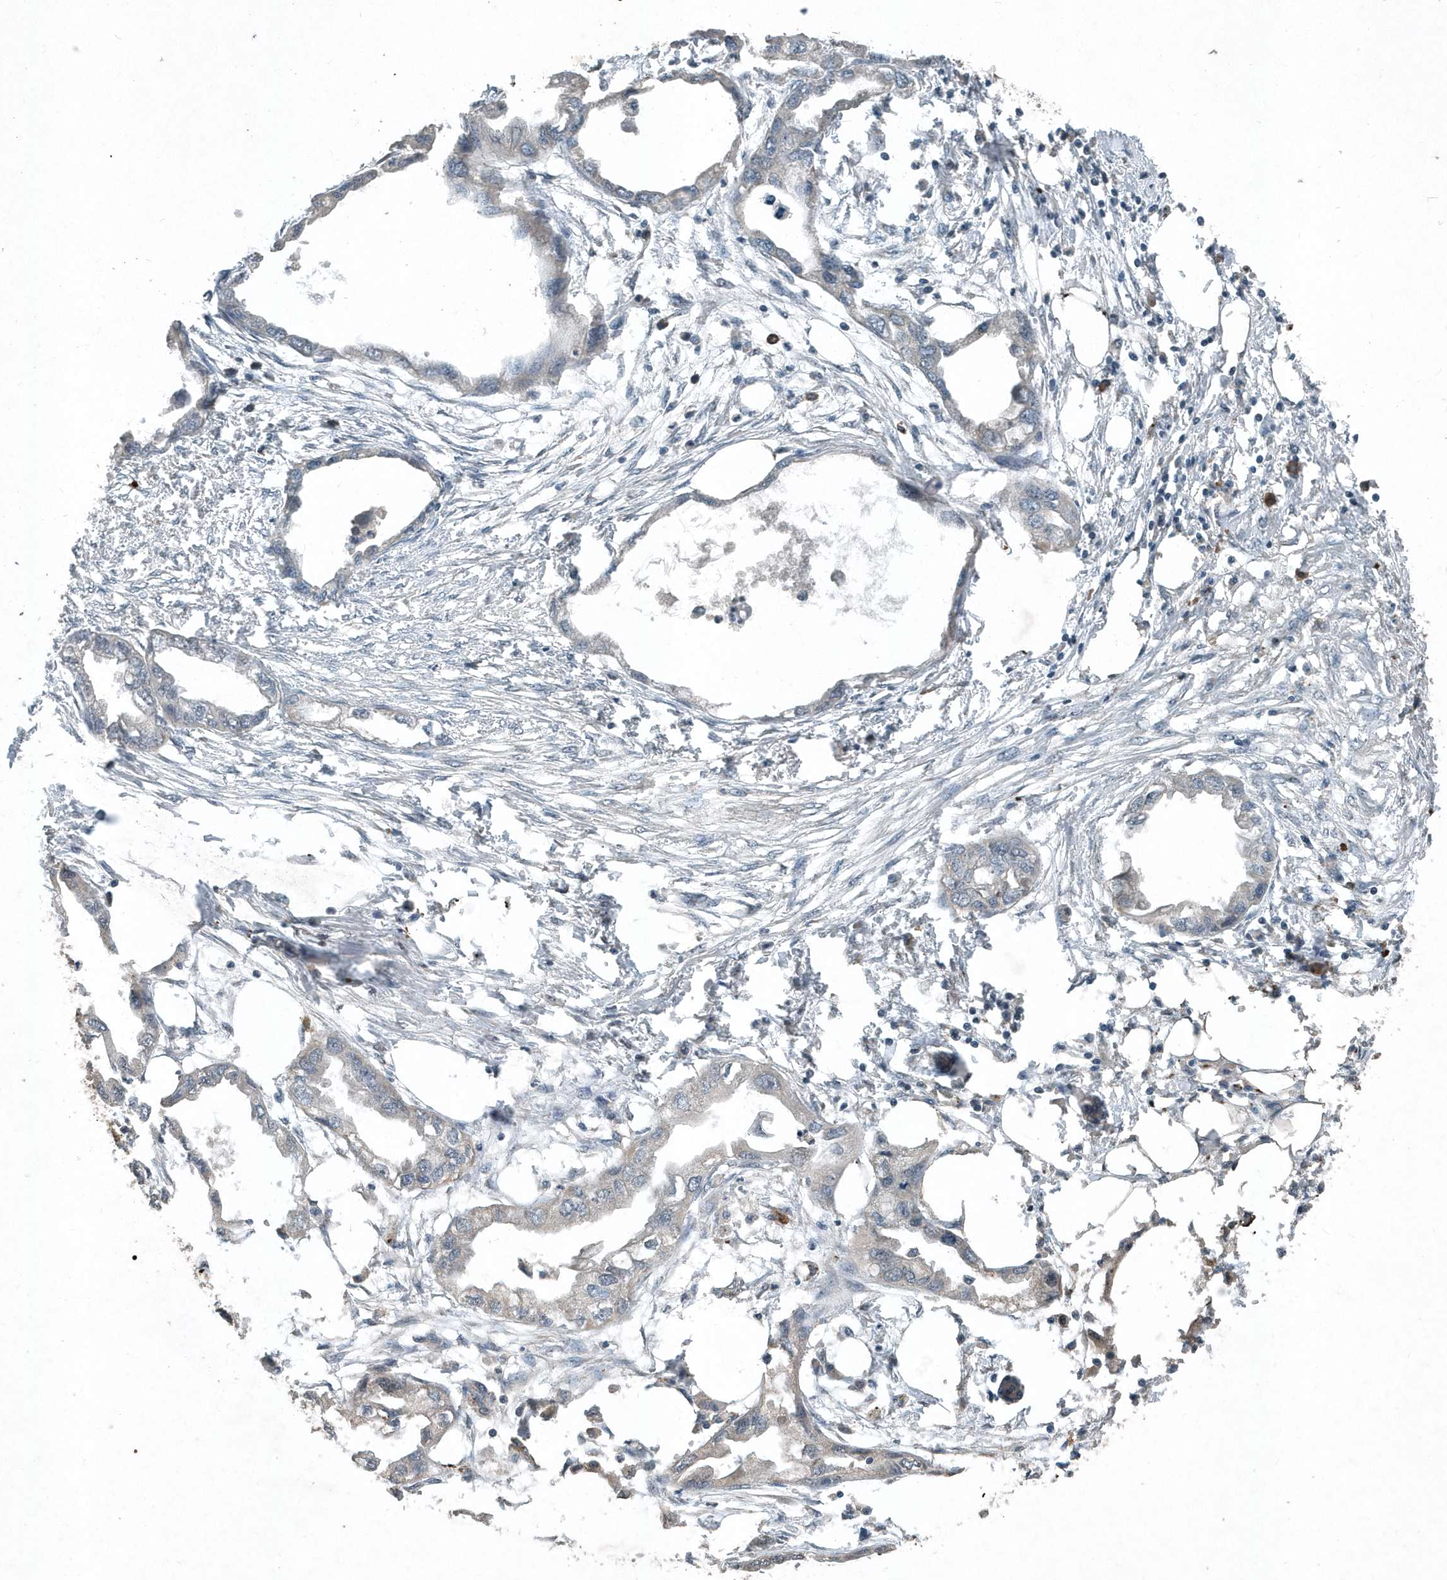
{"staining": {"intensity": "negative", "quantity": "none", "location": "none"}, "tissue": "endometrial cancer", "cell_type": "Tumor cells", "image_type": "cancer", "snomed": [{"axis": "morphology", "description": "Adenocarcinoma, NOS"}, {"axis": "morphology", "description": "Adenocarcinoma, metastatic, NOS"}, {"axis": "topography", "description": "Adipose tissue"}, {"axis": "topography", "description": "Endometrium"}], "caption": "There is no significant positivity in tumor cells of endometrial adenocarcinoma.", "gene": "SCFD2", "patient": {"sex": "female", "age": 67}}